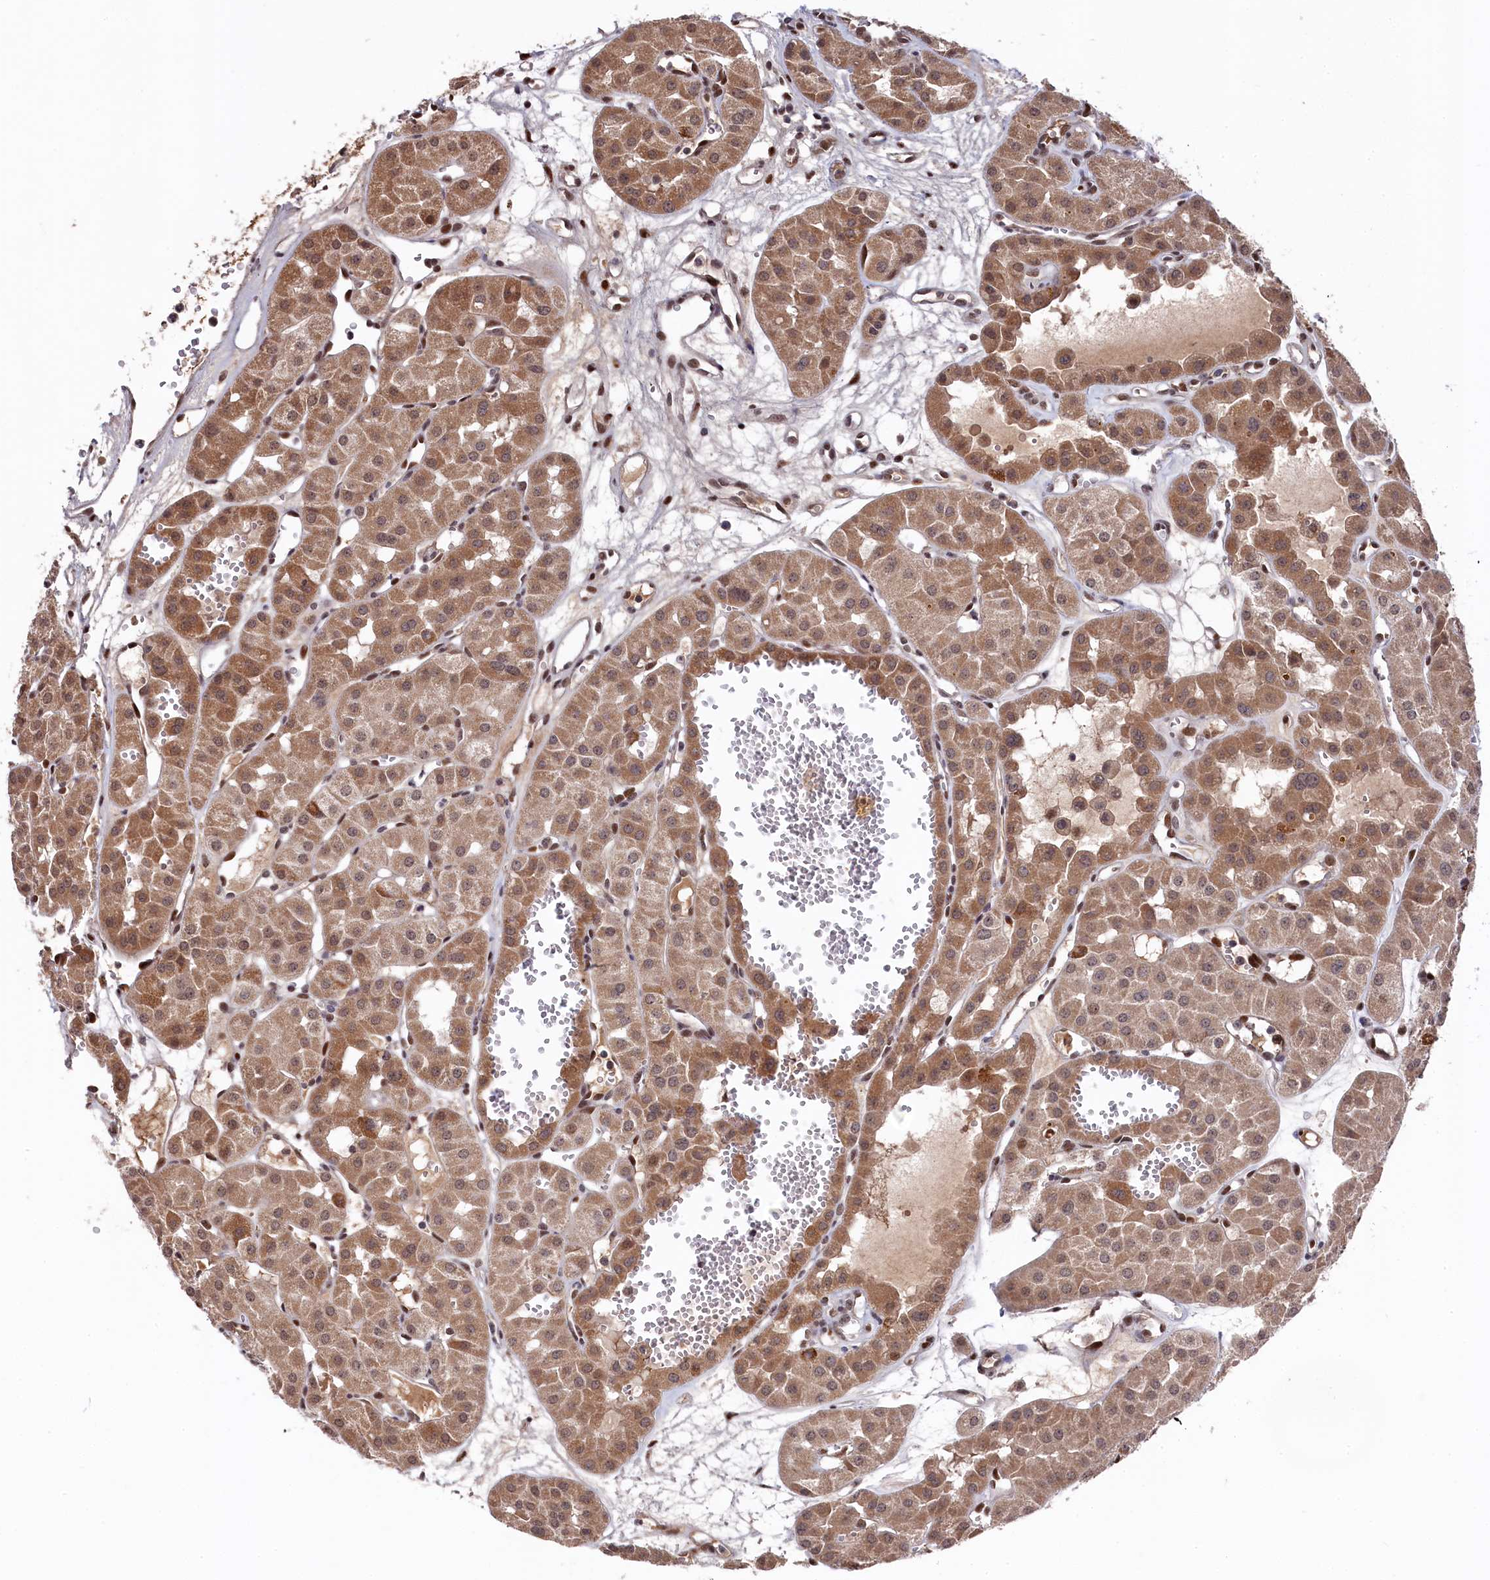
{"staining": {"intensity": "moderate", "quantity": ">75%", "location": "cytoplasmic/membranous,nuclear"}, "tissue": "renal cancer", "cell_type": "Tumor cells", "image_type": "cancer", "snomed": [{"axis": "morphology", "description": "Carcinoma, NOS"}, {"axis": "topography", "description": "Kidney"}], "caption": "This image shows immunohistochemistry (IHC) staining of renal carcinoma, with medium moderate cytoplasmic/membranous and nuclear staining in about >75% of tumor cells.", "gene": "CLPX", "patient": {"sex": "female", "age": 75}}